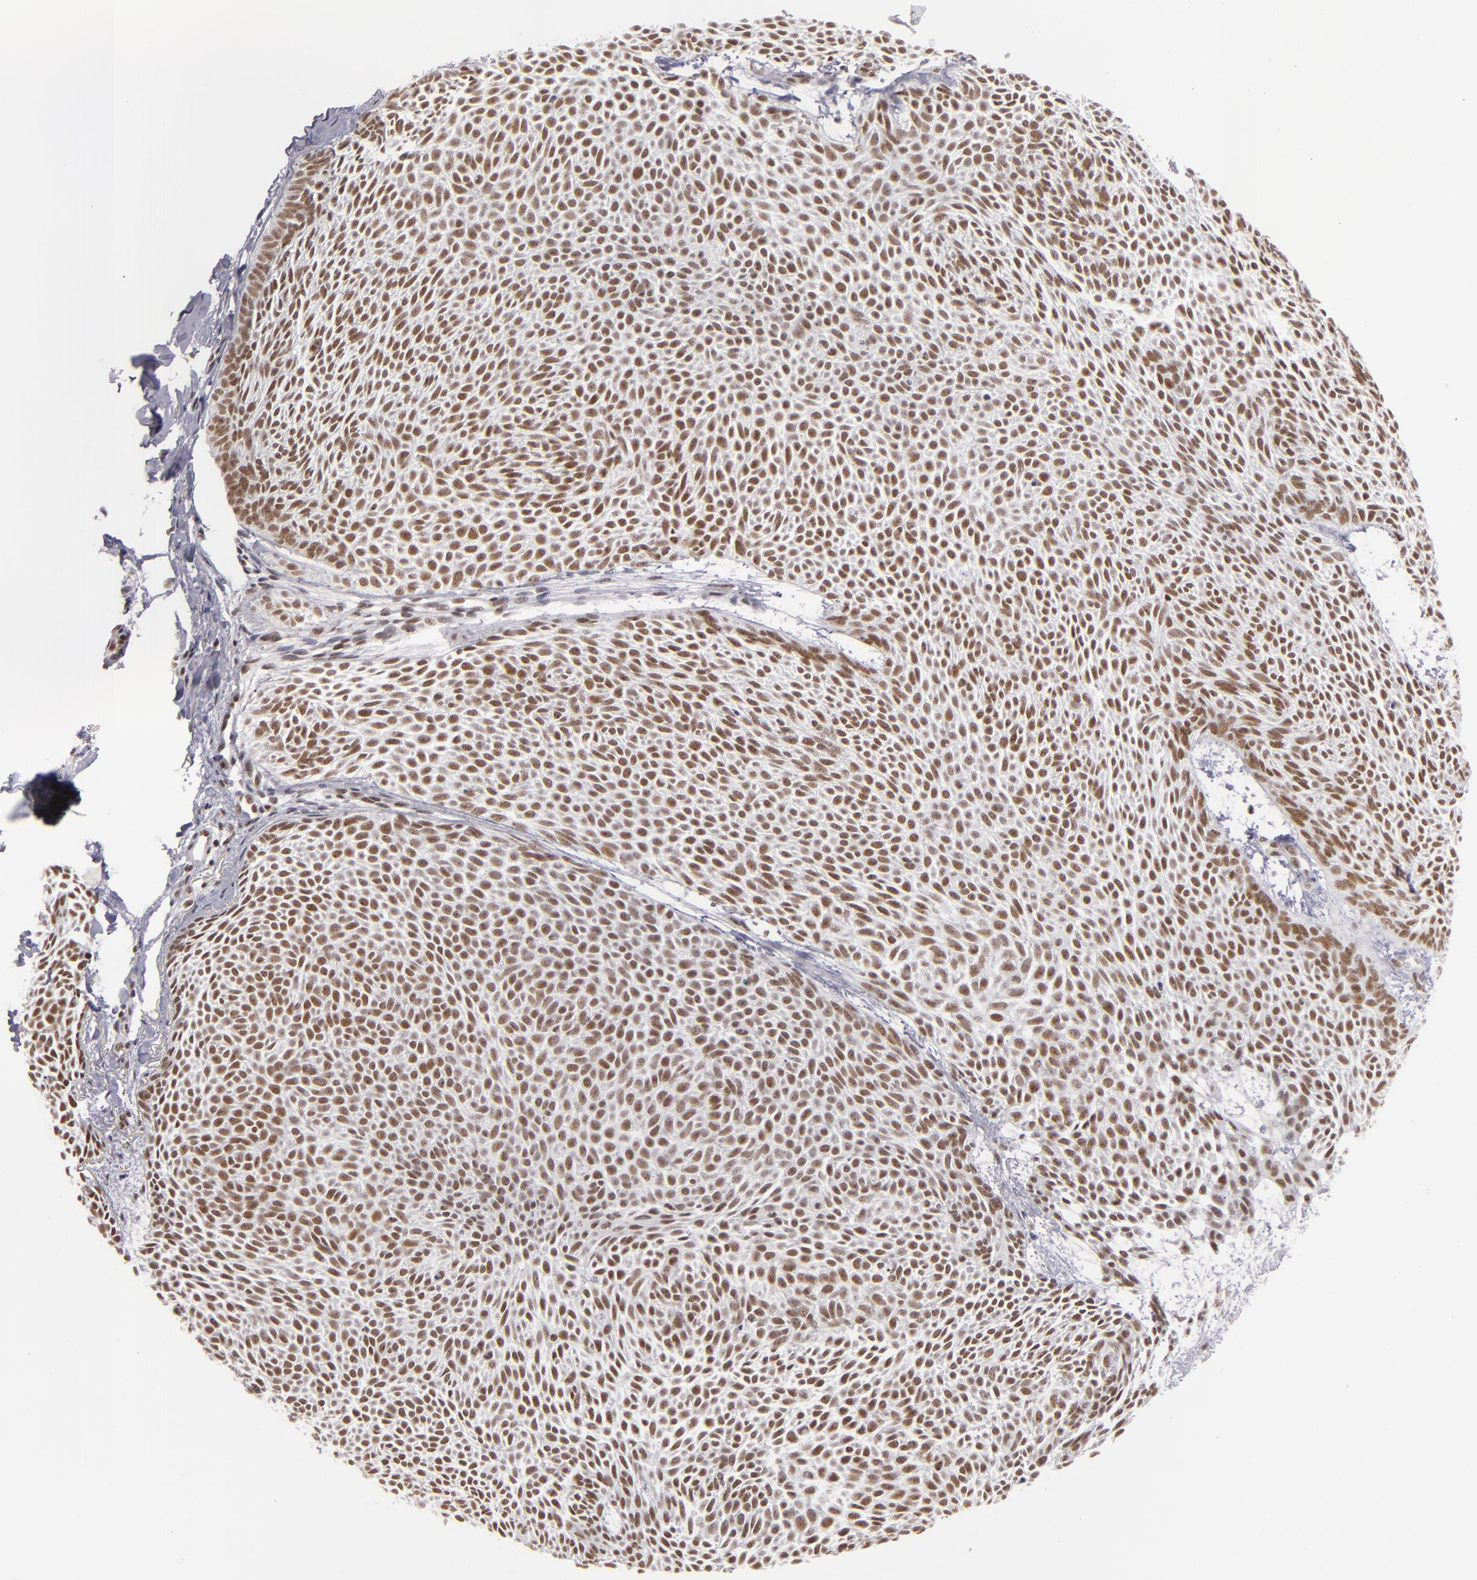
{"staining": {"intensity": "strong", "quantity": ">75%", "location": "nuclear"}, "tissue": "skin cancer", "cell_type": "Tumor cells", "image_type": "cancer", "snomed": [{"axis": "morphology", "description": "Basal cell carcinoma"}, {"axis": "topography", "description": "Skin"}], "caption": "Brown immunohistochemical staining in human skin cancer displays strong nuclear expression in approximately >75% of tumor cells. (DAB (3,3'-diaminobenzidine) IHC, brown staining for protein, blue staining for nuclei).", "gene": "DAXX", "patient": {"sex": "male", "age": 84}}